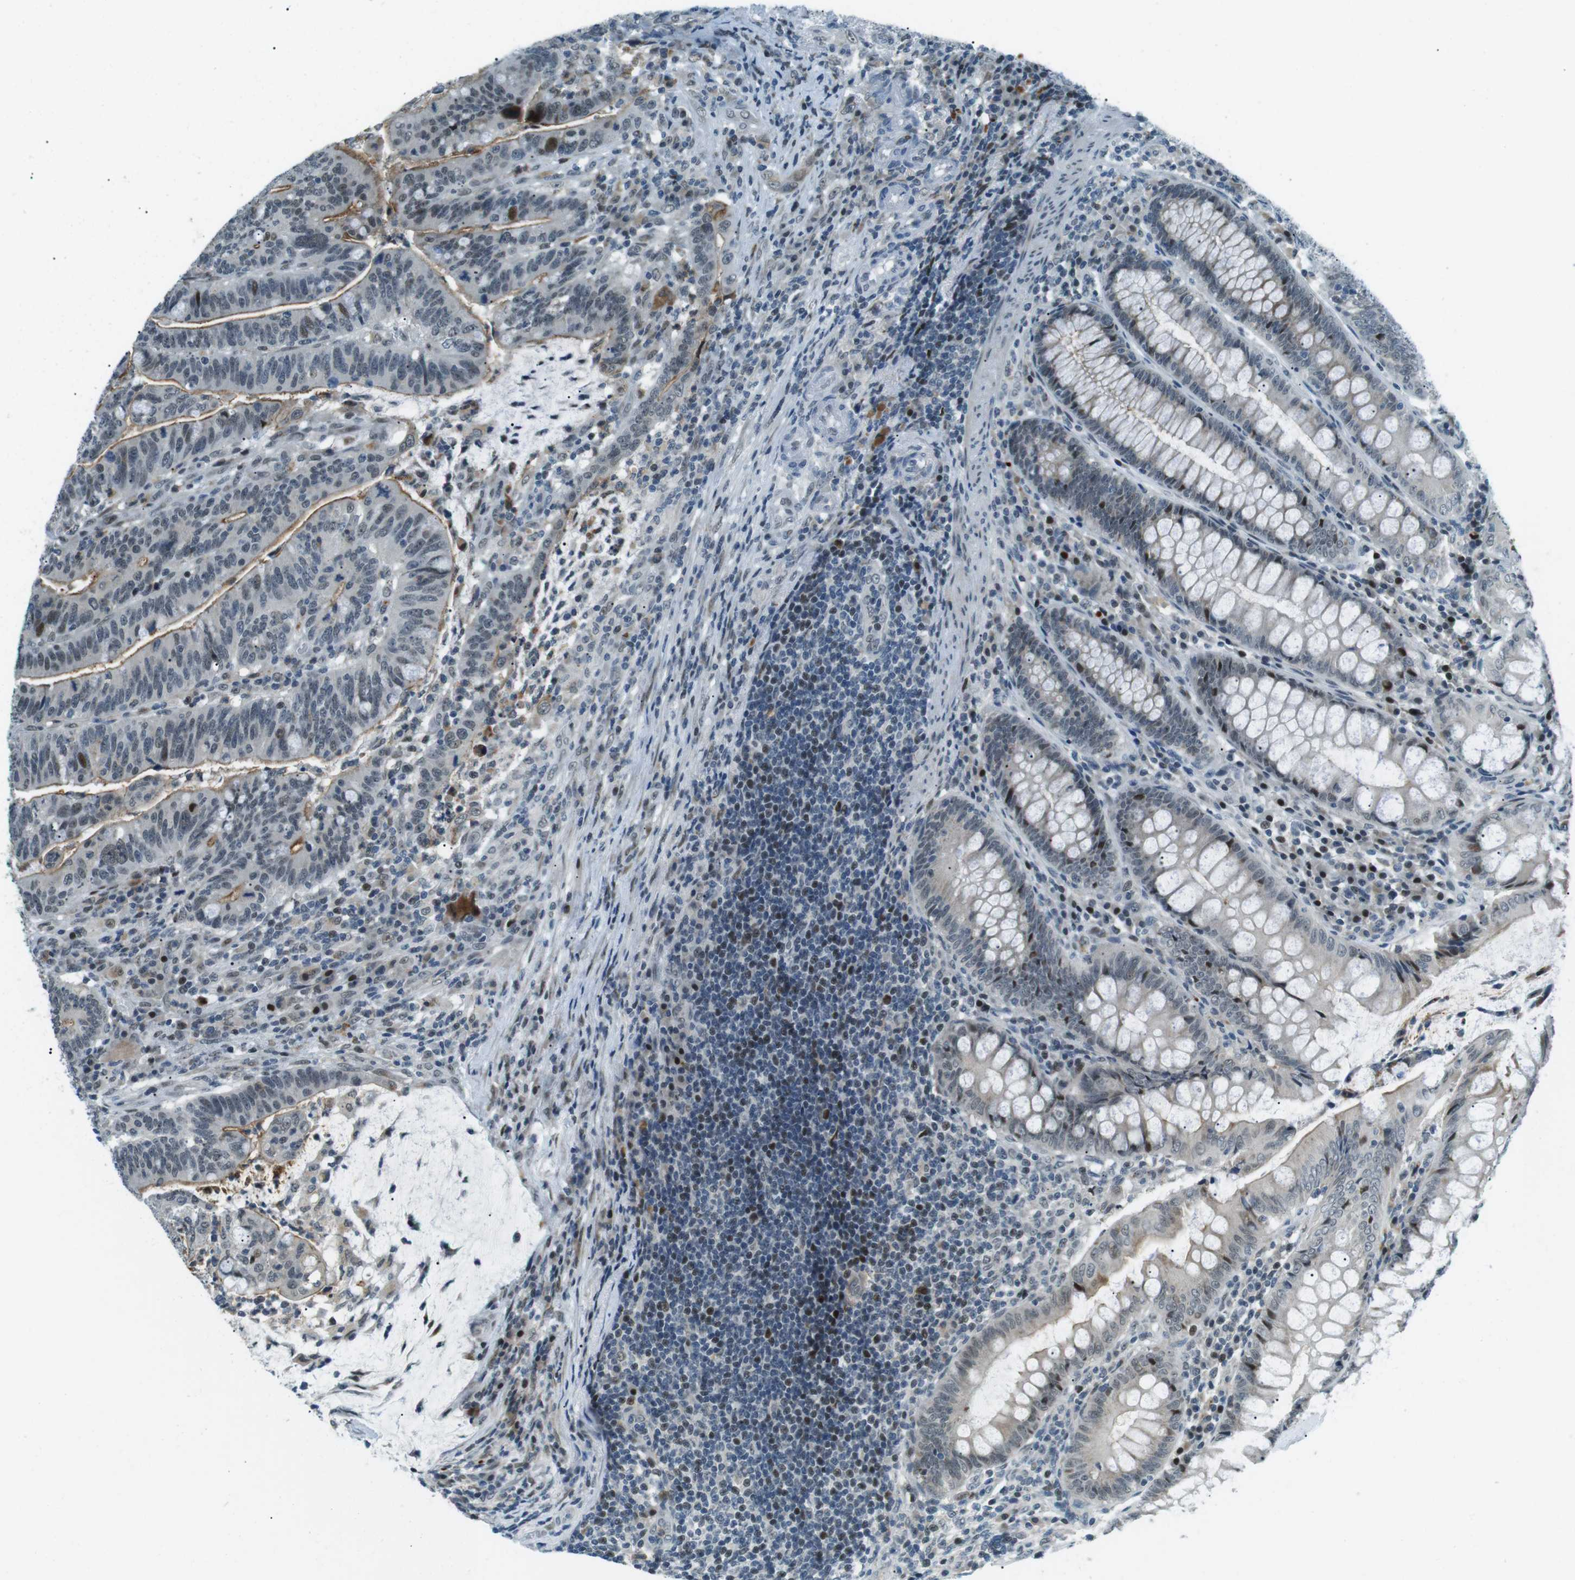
{"staining": {"intensity": "moderate", "quantity": "25%-75%", "location": "cytoplasmic/membranous,nuclear"}, "tissue": "colorectal cancer", "cell_type": "Tumor cells", "image_type": "cancer", "snomed": [{"axis": "morphology", "description": "Normal tissue, NOS"}, {"axis": "morphology", "description": "Adenocarcinoma, NOS"}, {"axis": "topography", "description": "Colon"}], "caption": "Immunohistochemistry staining of colorectal cancer, which exhibits medium levels of moderate cytoplasmic/membranous and nuclear staining in about 25%-75% of tumor cells indicating moderate cytoplasmic/membranous and nuclear protein staining. The staining was performed using DAB (3,3'-diaminobenzidine) (brown) for protein detection and nuclei were counterstained in hematoxylin (blue).", "gene": "PJA1", "patient": {"sex": "female", "age": 66}}